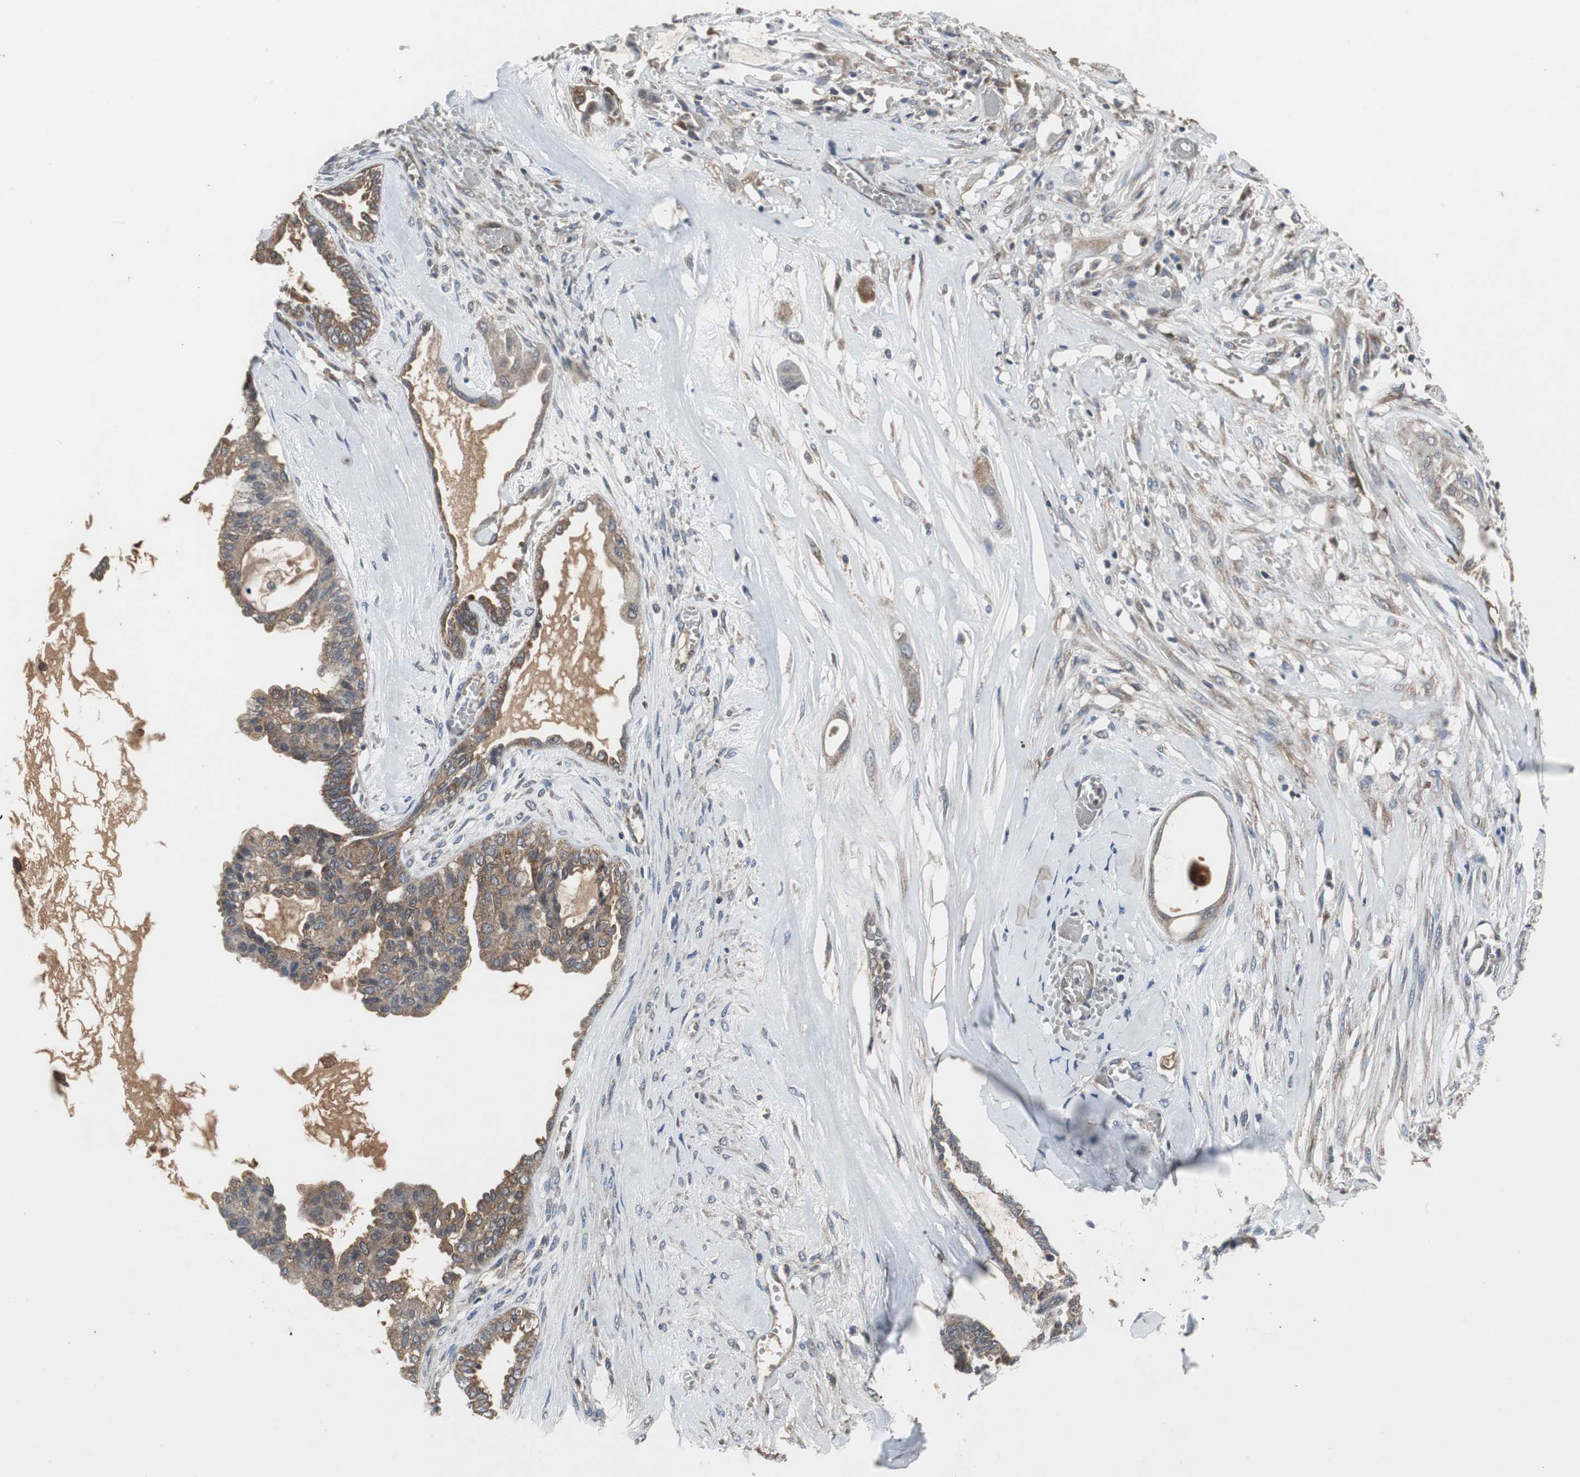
{"staining": {"intensity": "moderate", "quantity": "25%-75%", "location": "cytoplasmic/membranous"}, "tissue": "ovarian cancer", "cell_type": "Tumor cells", "image_type": "cancer", "snomed": [{"axis": "morphology", "description": "Carcinoma, NOS"}, {"axis": "morphology", "description": "Carcinoma, endometroid"}, {"axis": "topography", "description": "Ovary"}], "caption": "Immunohistochemistry histopathology image of ovarian endometroid carcinoma stained for a protein (brown), which demonstrates medium levels of moderate cytoplasmic/membranous staining in about 25%-75% of tumor cells.", "gene": "VBP1", "patient": {"sex": "female", "age": 50}}